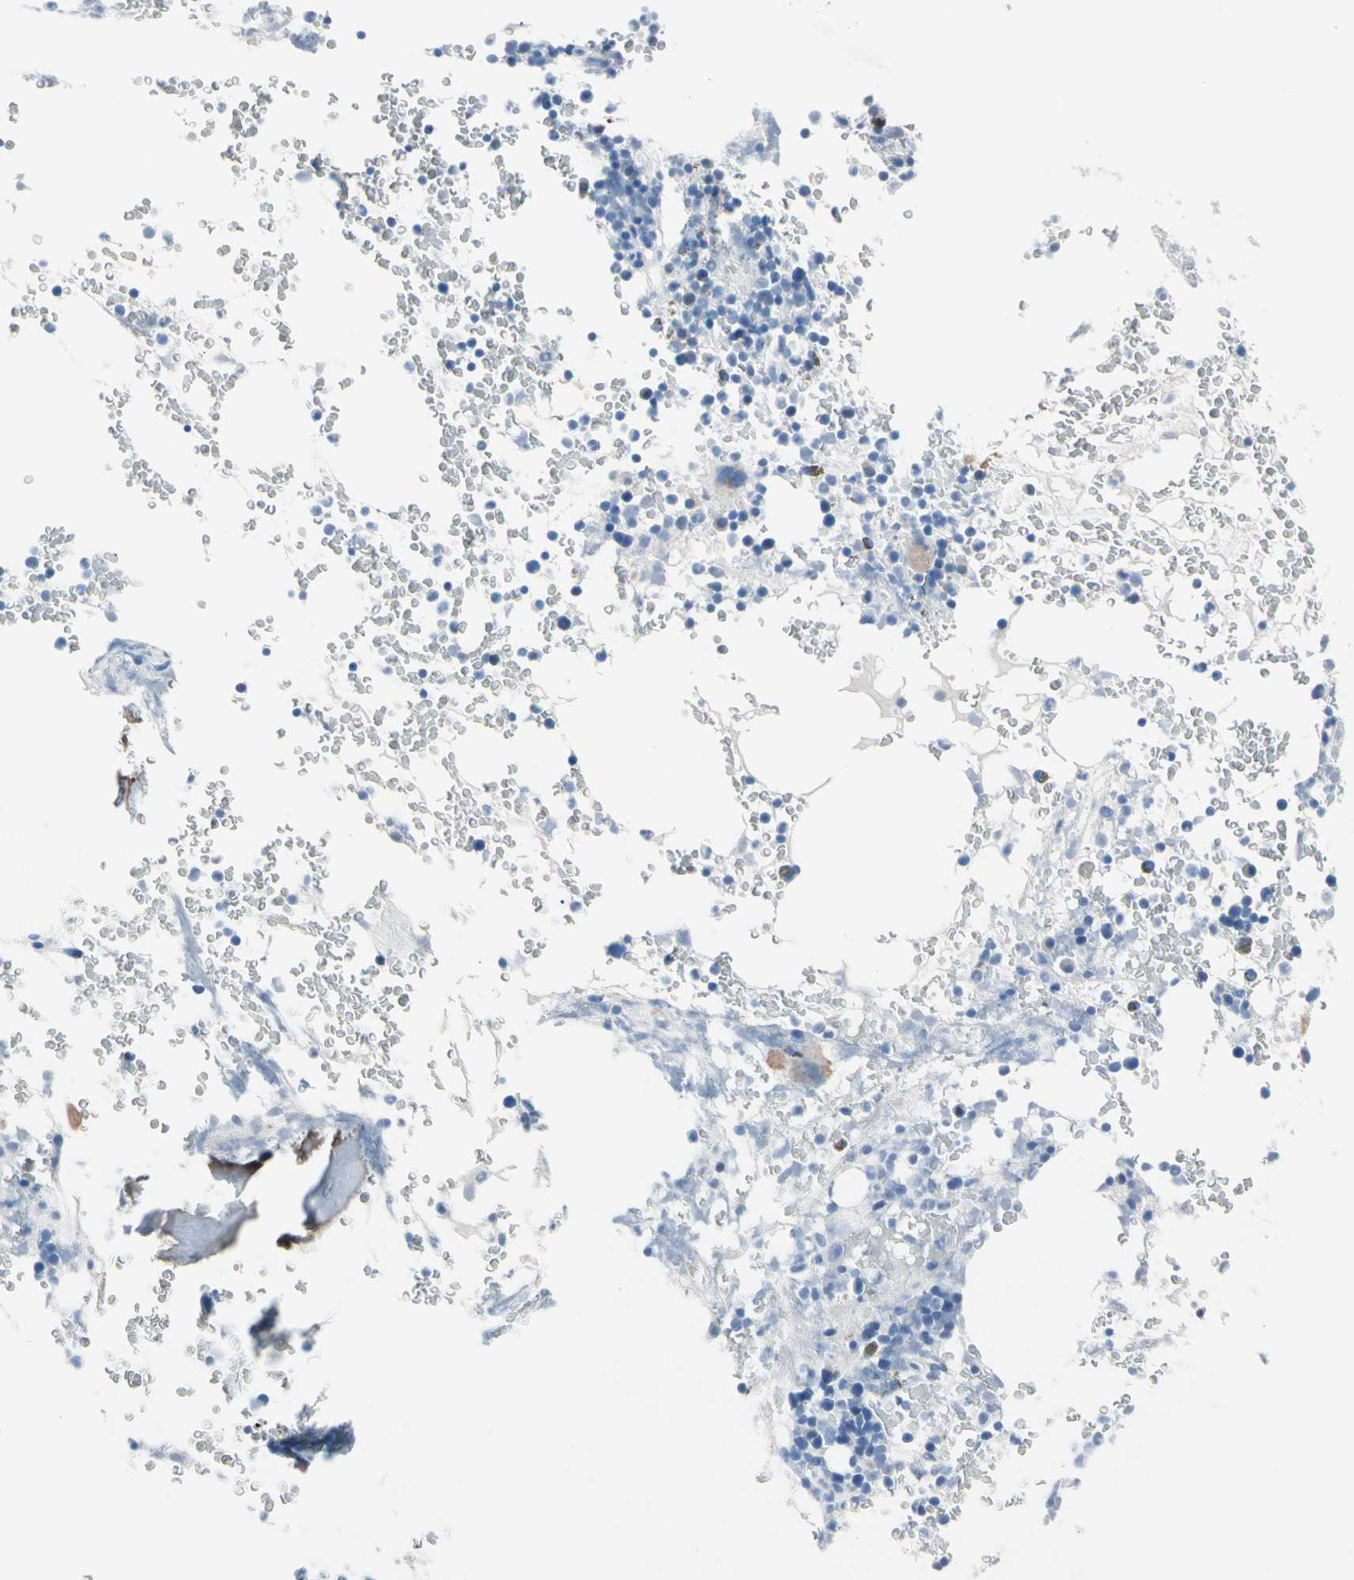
{"staining": {"intensity": "weak", "quantity": "<25%", "location": "cytoplasmic/membranous"}, "tissue": "bone marrow", "cell_type": "Hematopoietic cells", "image_type": "normal", "snomed": [{"axis": "morphology", "description": "Normal tissue, NOS"}, {"axis": "topography", "description": "Bone marrow"}], "caption": "Protein analysis of benign bone marrow exhibits no significant positivity in hematopoietic cells.", "gene": "TPO", "patient": {"sex": "female", "age": 66}}